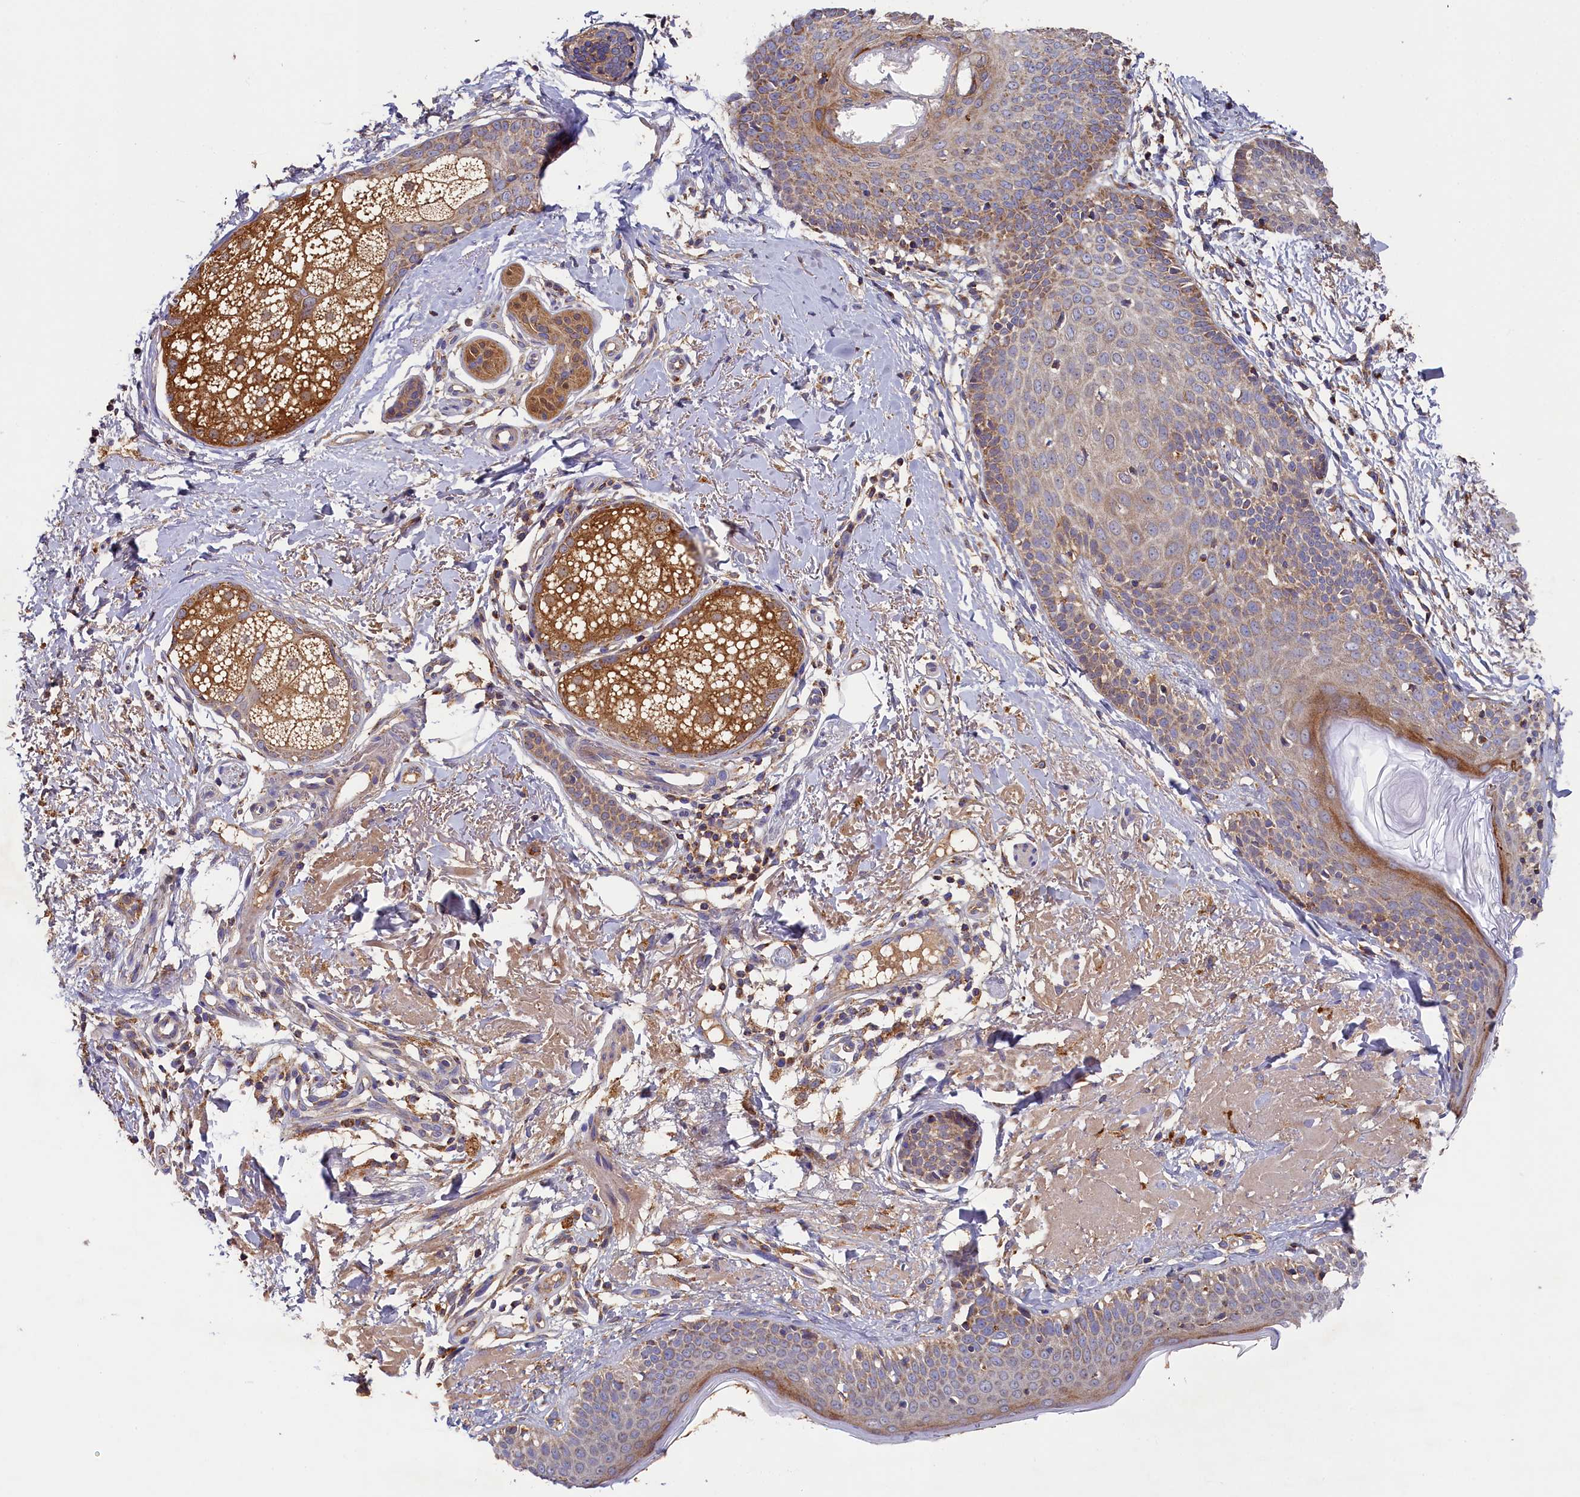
{"staining": {"intensity": "moderate", "quantity": "<25%", "location": "cytoplasmic/membranous"}, "tissue": "skin cancer", "cell_type": "Tumor cells", "image_type": "cancer", "snomed": [{"axis": "morphology", "description": "Basal cell carcinoma"}, {"axis": "topography", "description": "Skin"}], "caption": "A histopathology image of skin basal cell carcinoma stained for a protein displays moderate cytoplasmic/membranous brown staining in tumor cells.", "gene": "SEC31B", "patient": {"sex": "female", "age": 60}}